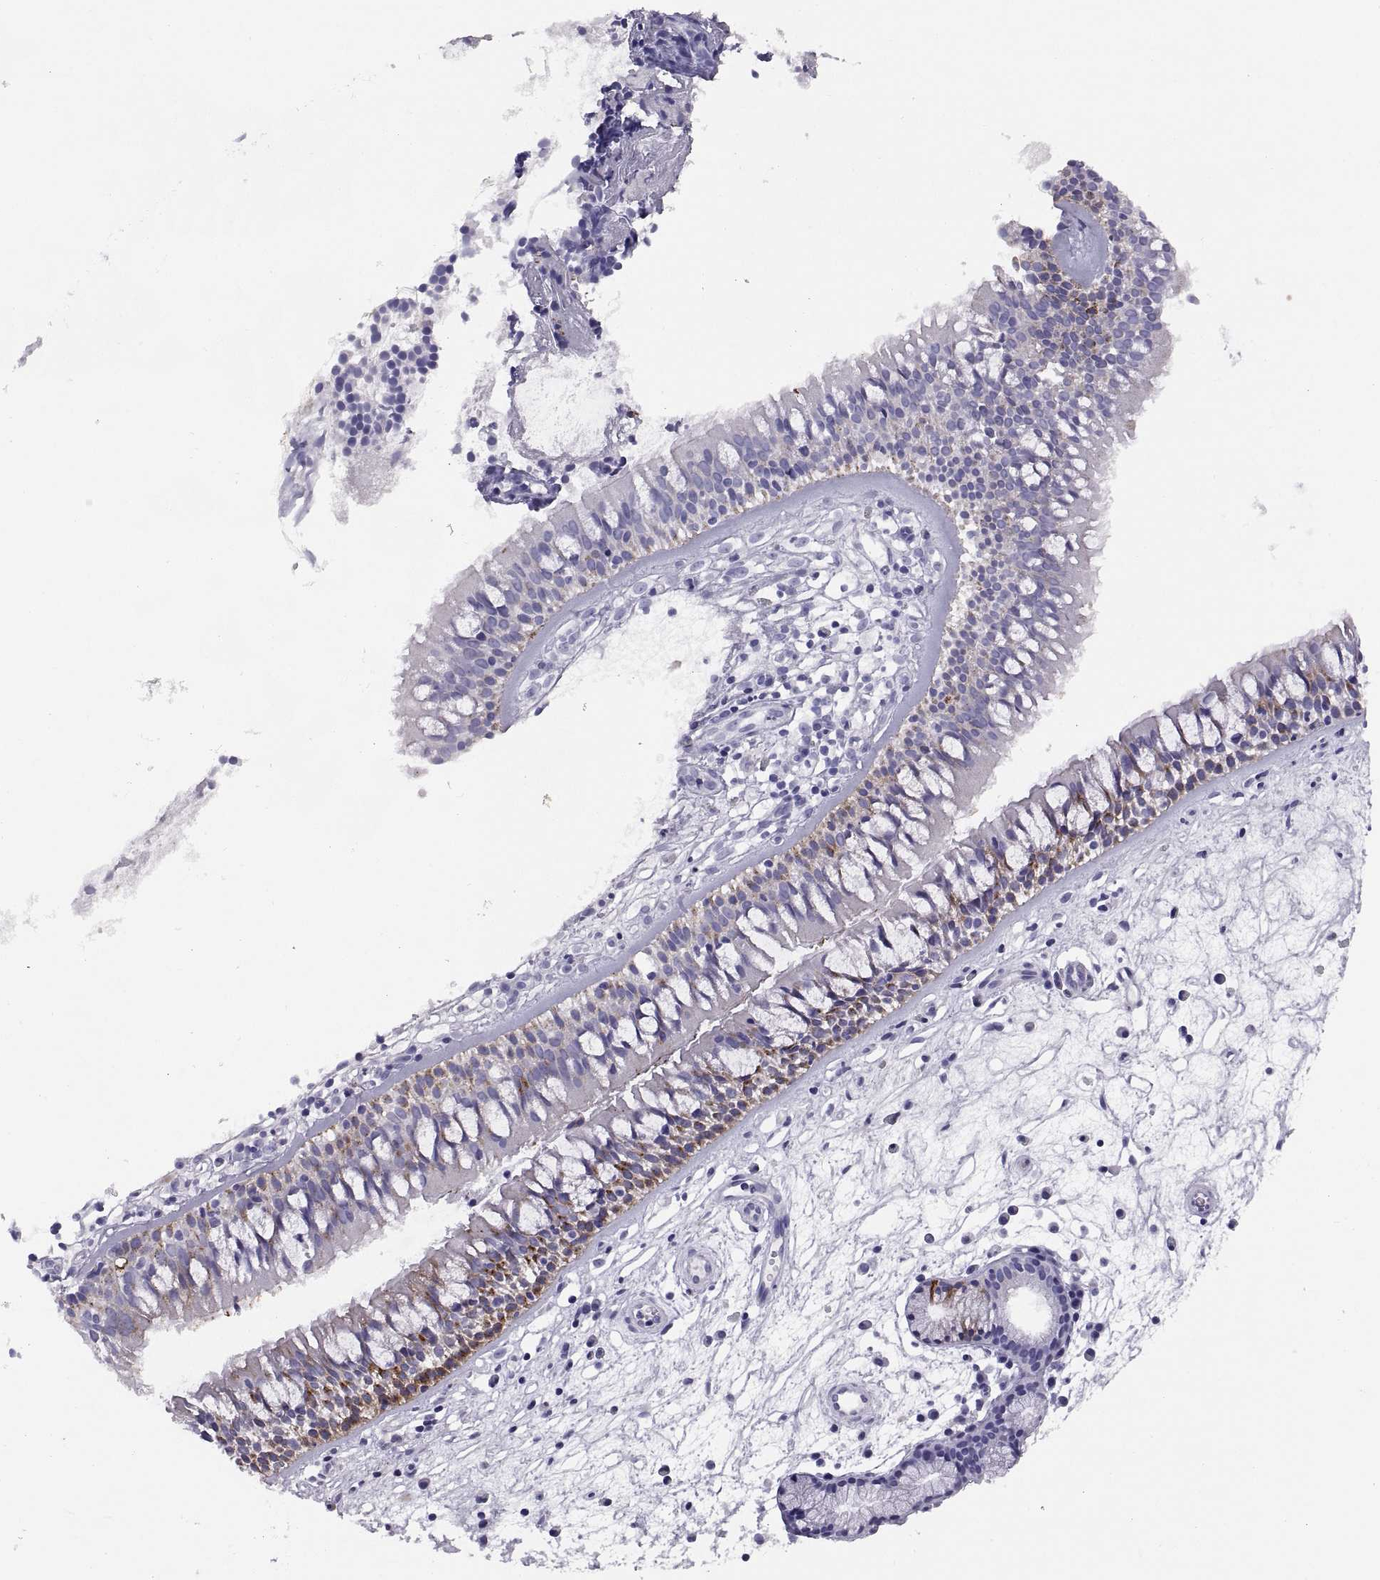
{"staining": {"intensity": "strong", "quantity": "<25%", "location": "cytoplasmic/membranous"}, "tissue": "nasopharynx", "cell_type": "Respiratory epithelial cells", "image_type": "normal", "snomed": [{"axis": "morphology", "description": "Normal tissue, NOS"}, {"axis": "topography", "description": "Nasopharynx"}], "caption": "Protein analysis of normal nasopharynx shows strong cytoplasmic/membranous staining in approximately <25% of respiratory epithelial cells.", "gene": "RGS20", "patient": {"sex": "female", "age": 68}}